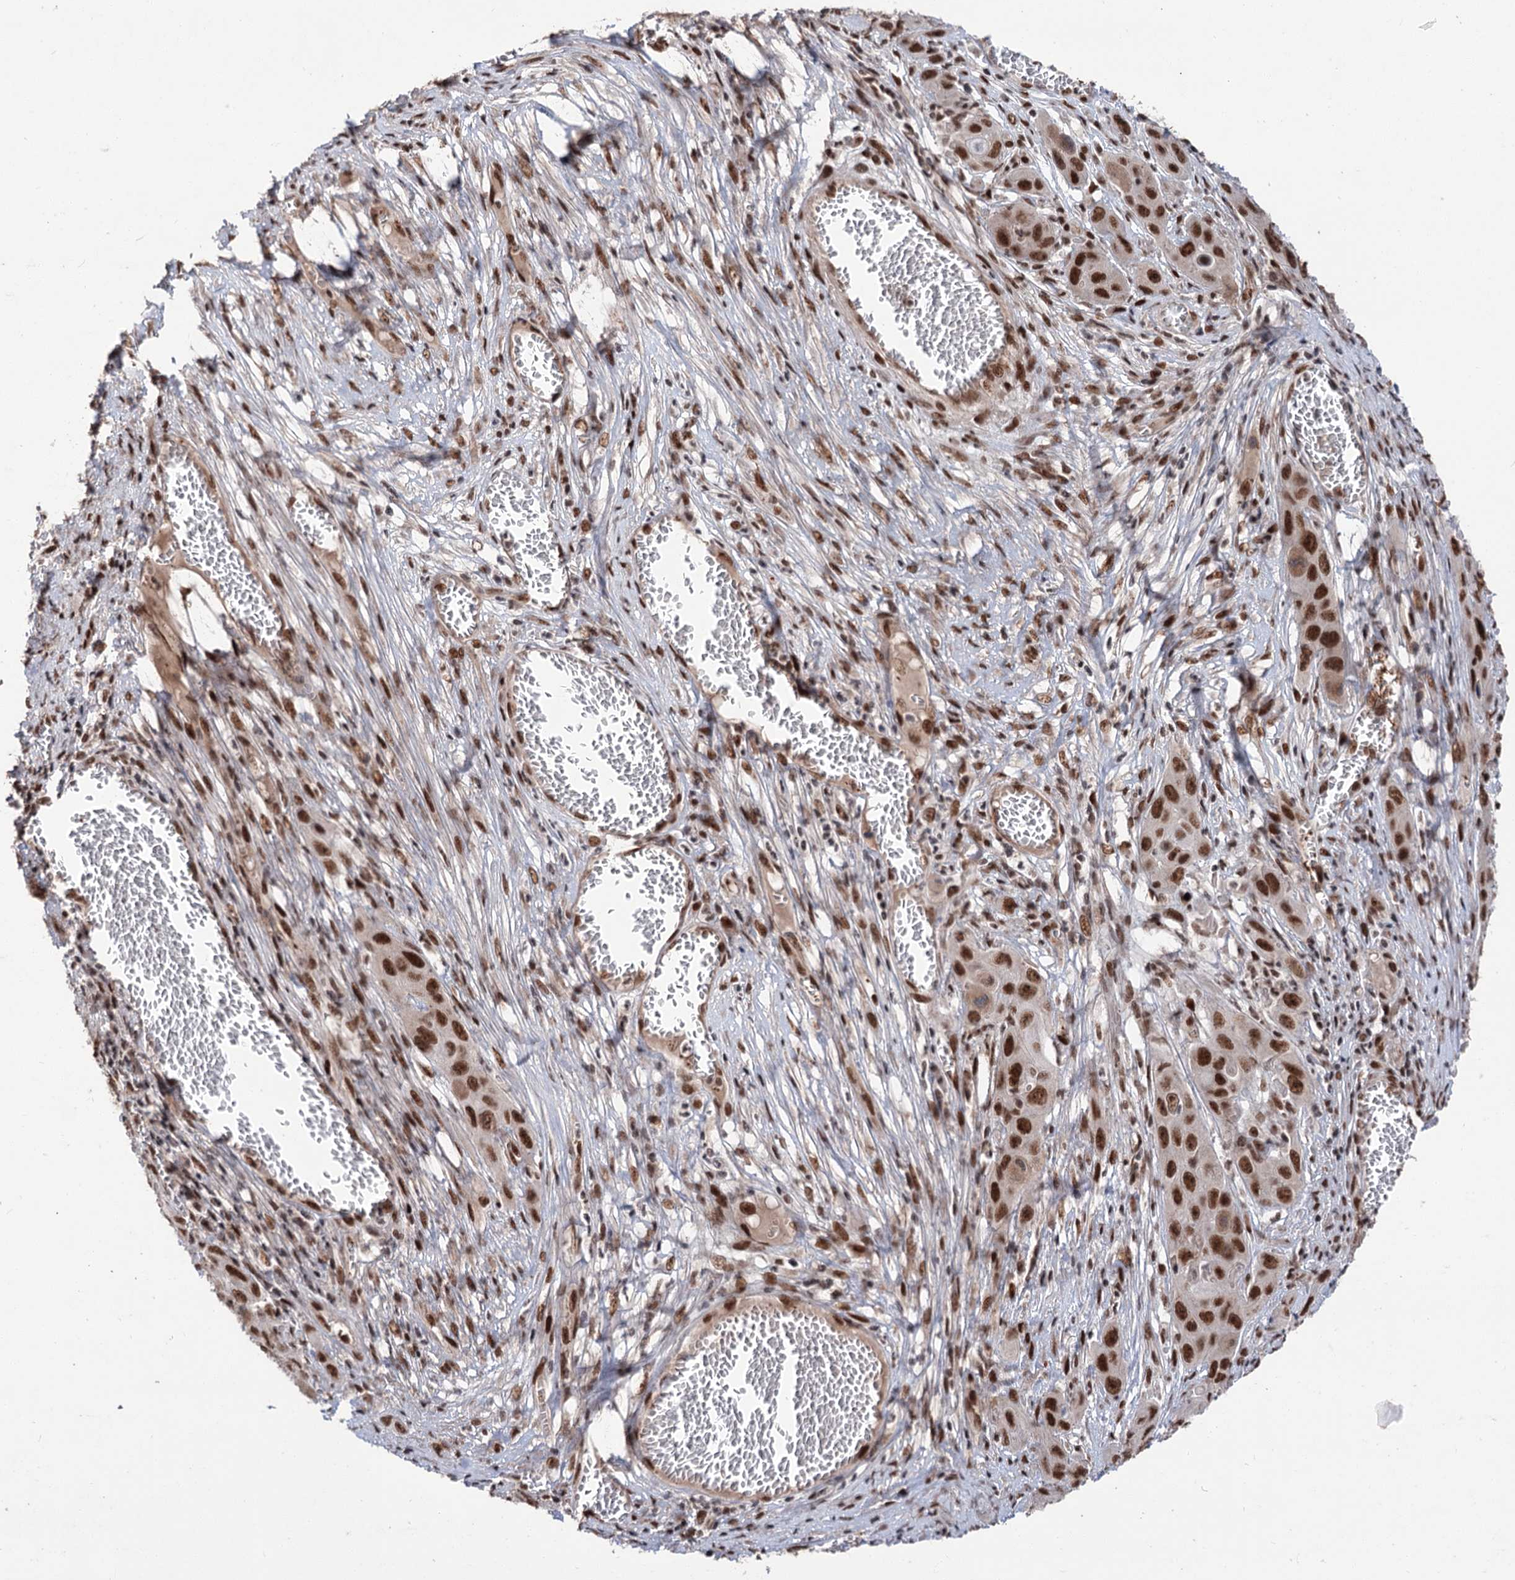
{"staining": {"intensity": "strong", "quantity": ">75%", "location": "nuclear"}, "tissue": "skin cancer", "cell_type": "Tumor cells", "image_type": "cancer", "snomed": [{"axis": "morphology", "description": "Squamous cell carcinoma, NOS"}, {"axis": "topography", "description": "Skin"}], "caption": "Immunohistochemical staining of skin cancer shows strong nuclear protein staining in approximately >75% of tumor cells.", "gene": "MAML1", "patient": {"sex": "male", "age": 55}}